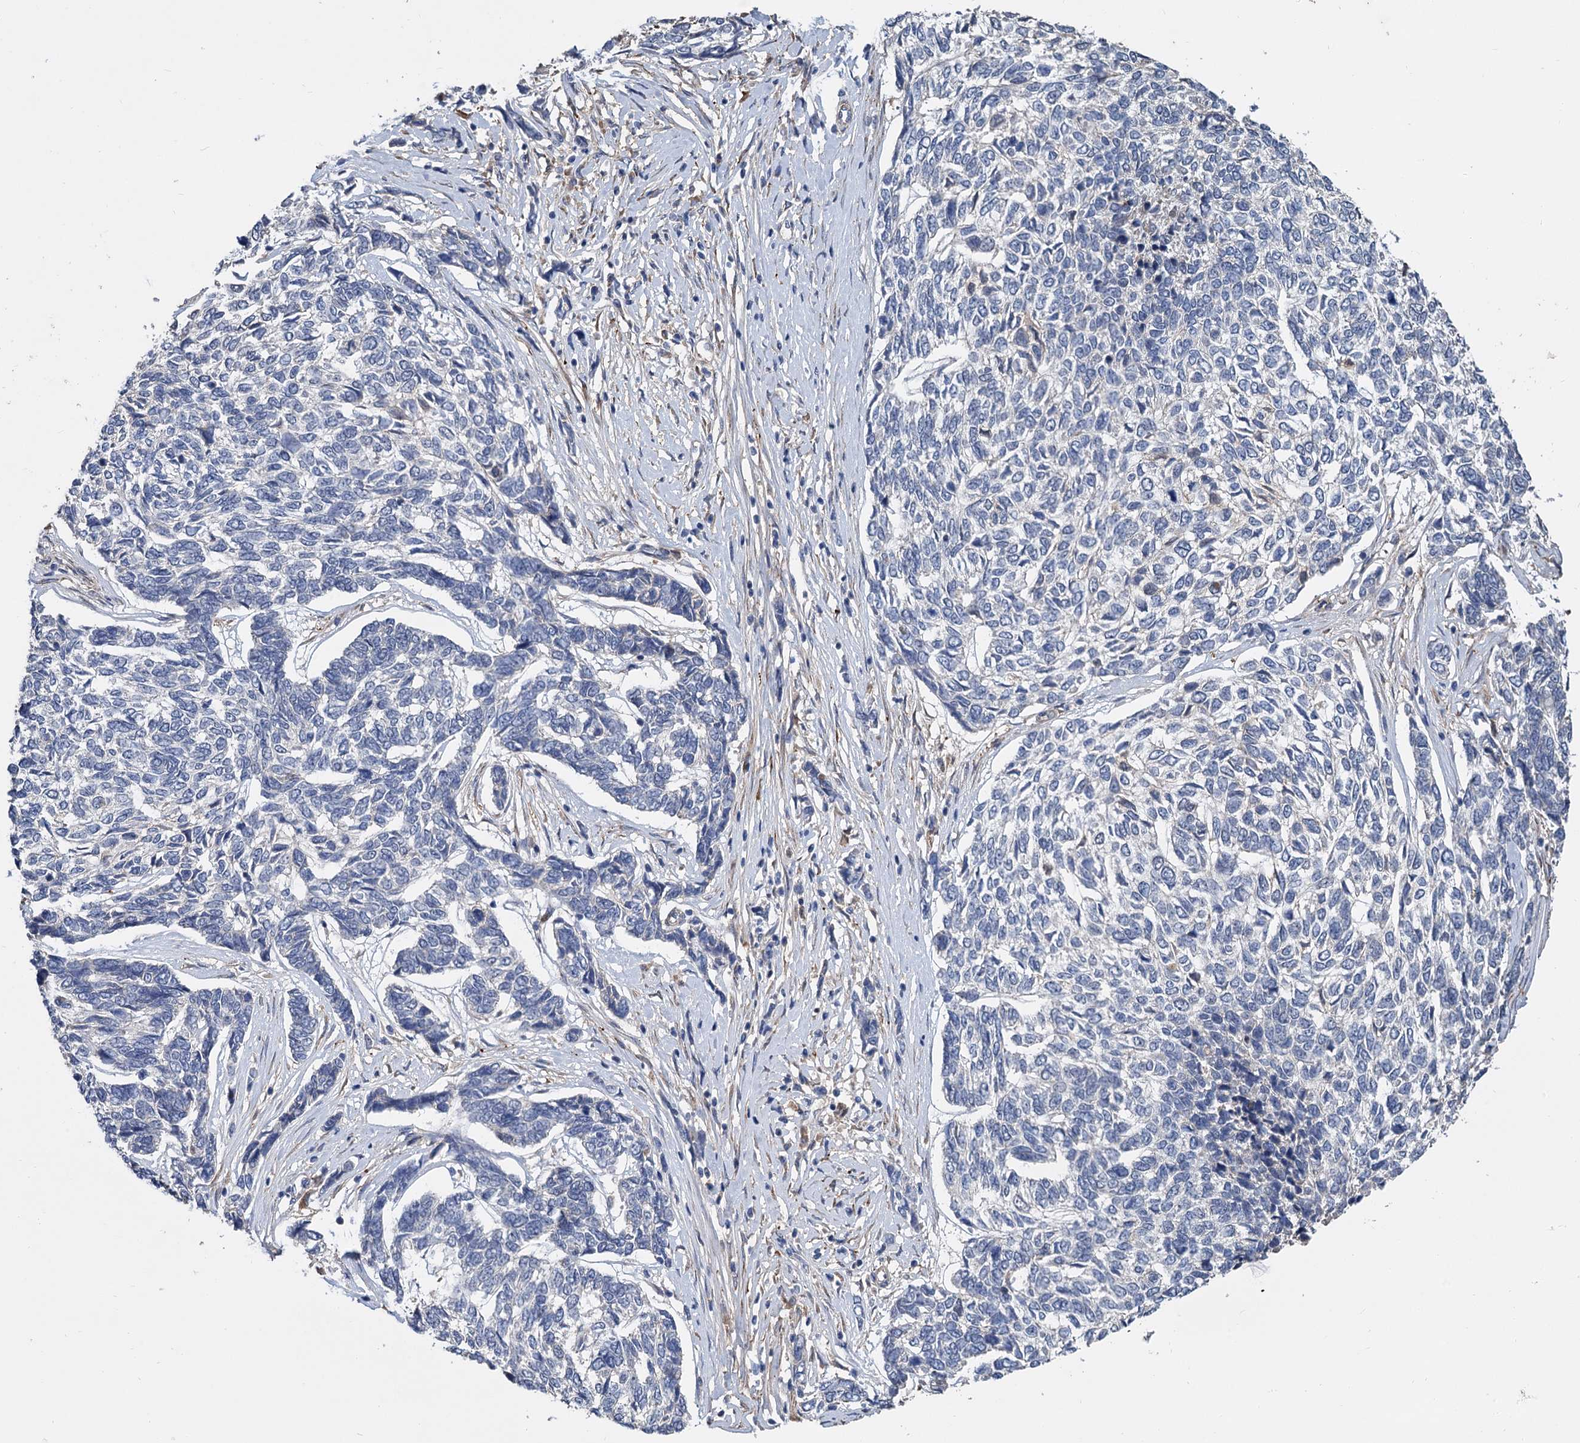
{"staining": {"intensity": "negative", "quantity": "none", "location": "none"}, "tissue": "skin cancer", "cell_type": "Tumor cells", "image_type": "cancer", "snomed": [{"axis": "morphology", "description": "Basal cell carcinoma"}, {"axis": "topography", "description": "Skin"}], "caption": "Immunohistochemistry of human skin cancer (basal cell carcinoma) reveals no staining in tumor cells.", "gene": "ALKBH7", "patient": {"sex": "female", "age": 65}}